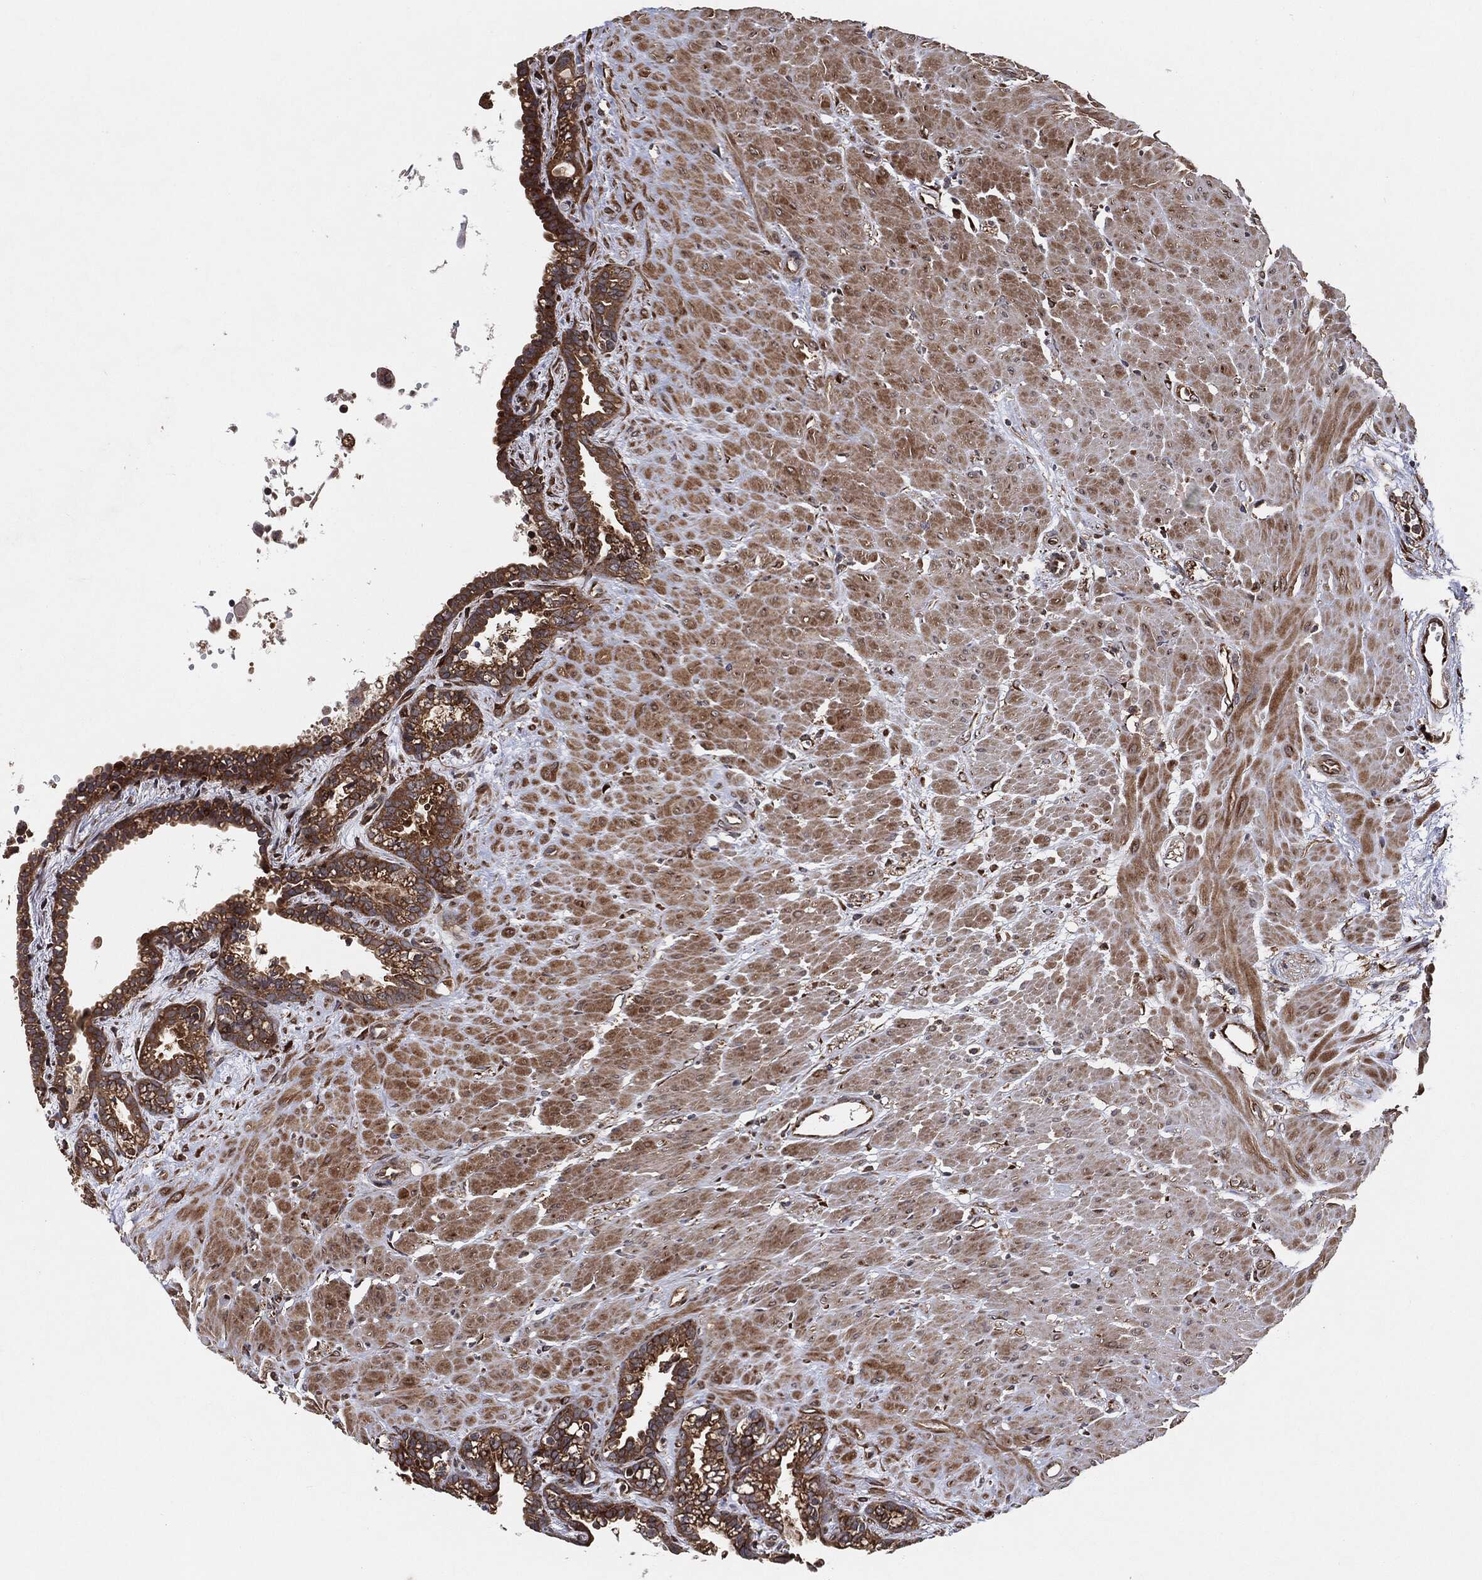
{"staining": {"intensity": "strong", "quantity": ">75%", "location": "cytoplasmic/membranous"}, "tissue": "seminal vesicle", "cell_type": "Glandular cells", "image_type": "normal", "snomed": [{"axis": "morphology", "description": "Normal tissue, NOS"}, {"axis": "morphology", "description": "Urothelial carcinoma, NOS"}, {"axis": "topography", "description": "Urinary bladder"}, {"axis": "topography", "description": "Seminal veicle"}], "caption": "Immunohistochemistry (DAB (3,3'-diaminobenzidine)) staining of unremarkable seminal vesicle reveals strong cytoplasmic/membranous protein expression in about >75% of glandular cells.", "gene": "BCAR1", "patient": {"sex": "male", "age": 76}}